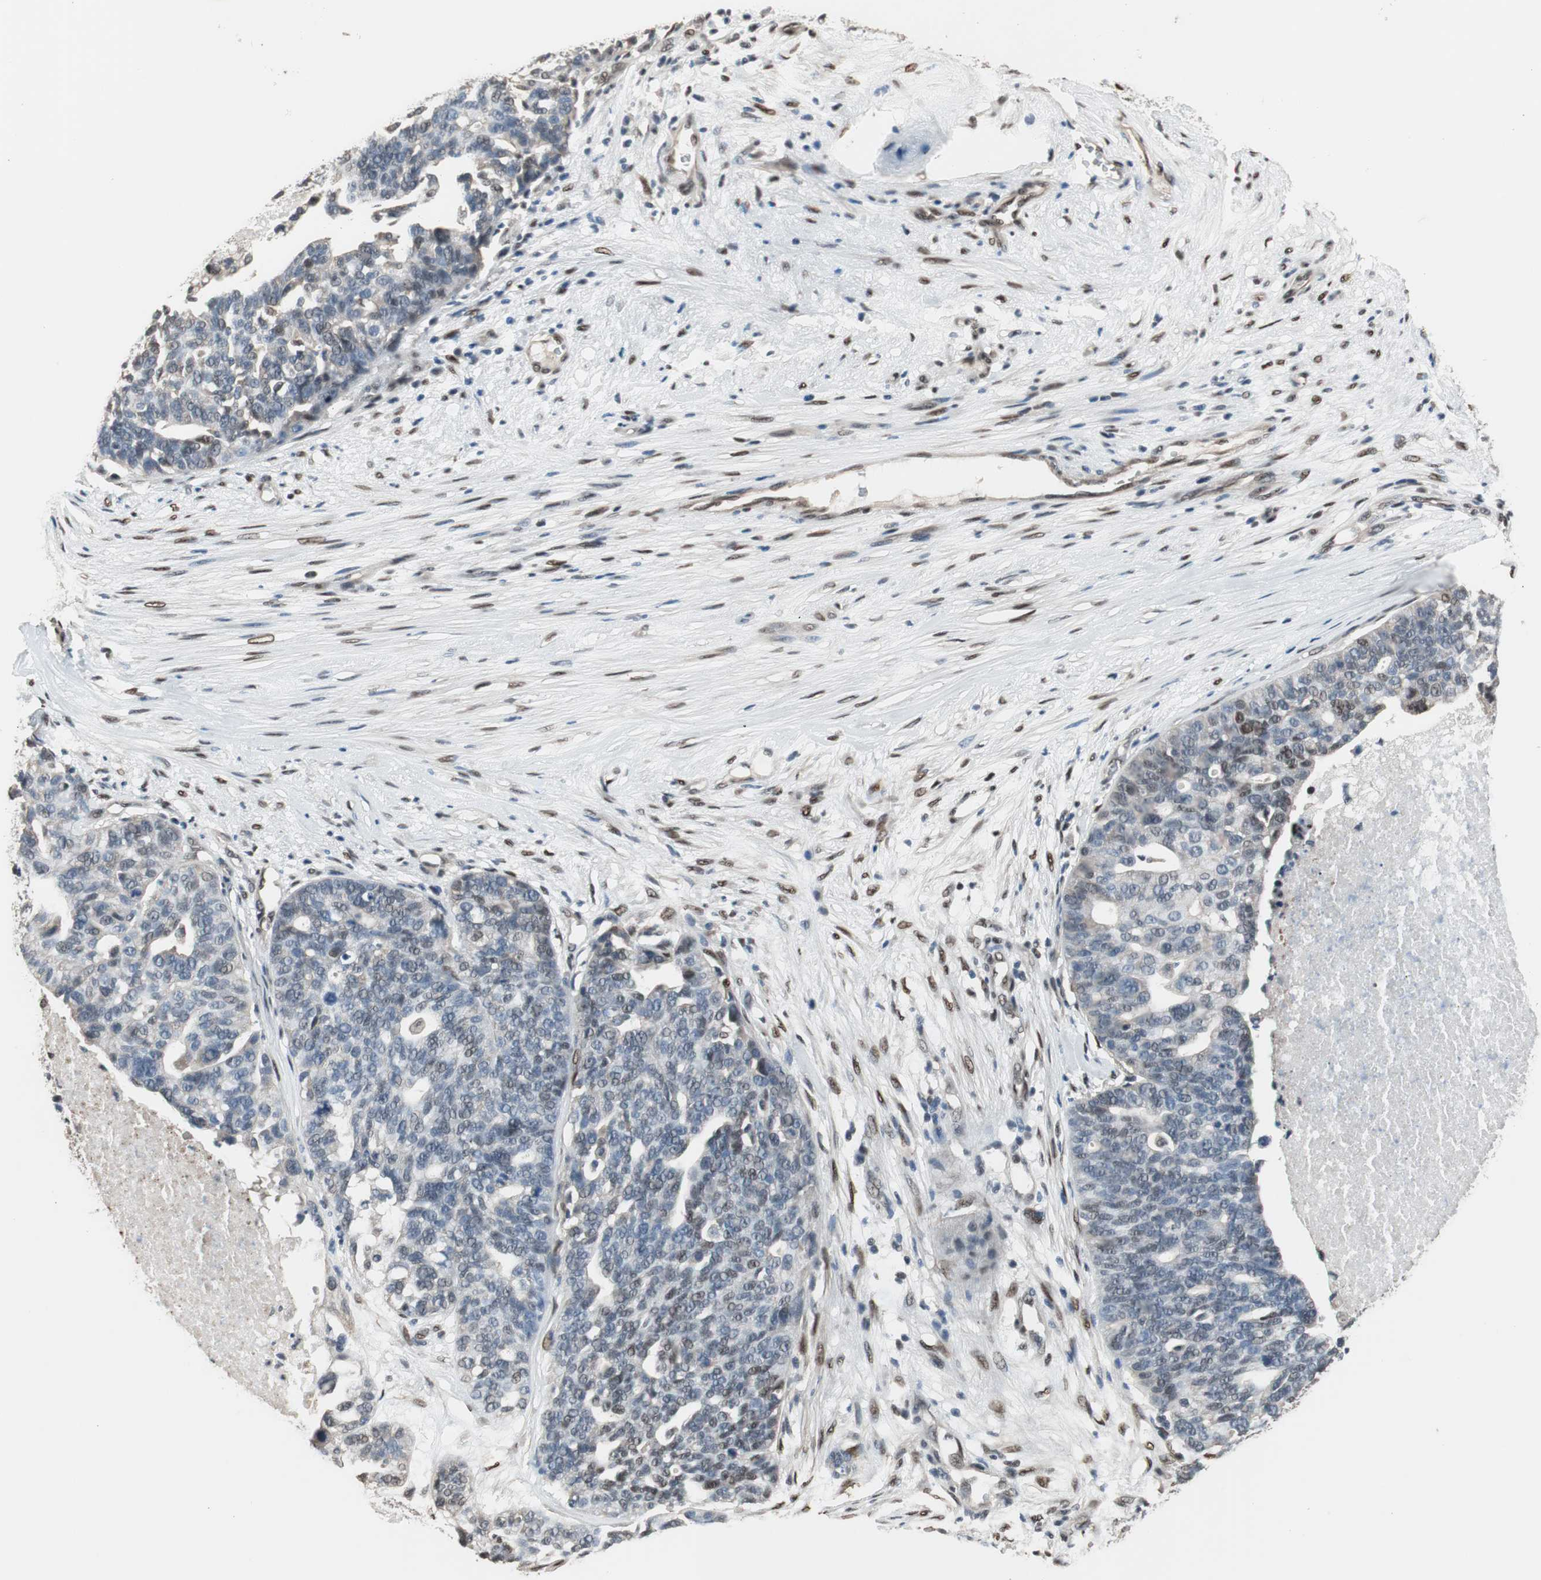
{"staining": {"intensity": "negative", "quantity": "none", "location": "none"}, "tissue": "ovarian cancer", "cell_type": "Tumor cells", "image_type": "cancer", "snomed": [{"axis": "morphology", "description": "Cystadenocarcinoma, serous, NOS"}, {"axis": "topography", "description": "Ovary"}], "caption": "Immunohistochemical staining of ovarian serous cystadenocarcinoma displays no significant staining in tumor cells.", "gene": "PML", "patient": {"sex": "female", "age": 59}}